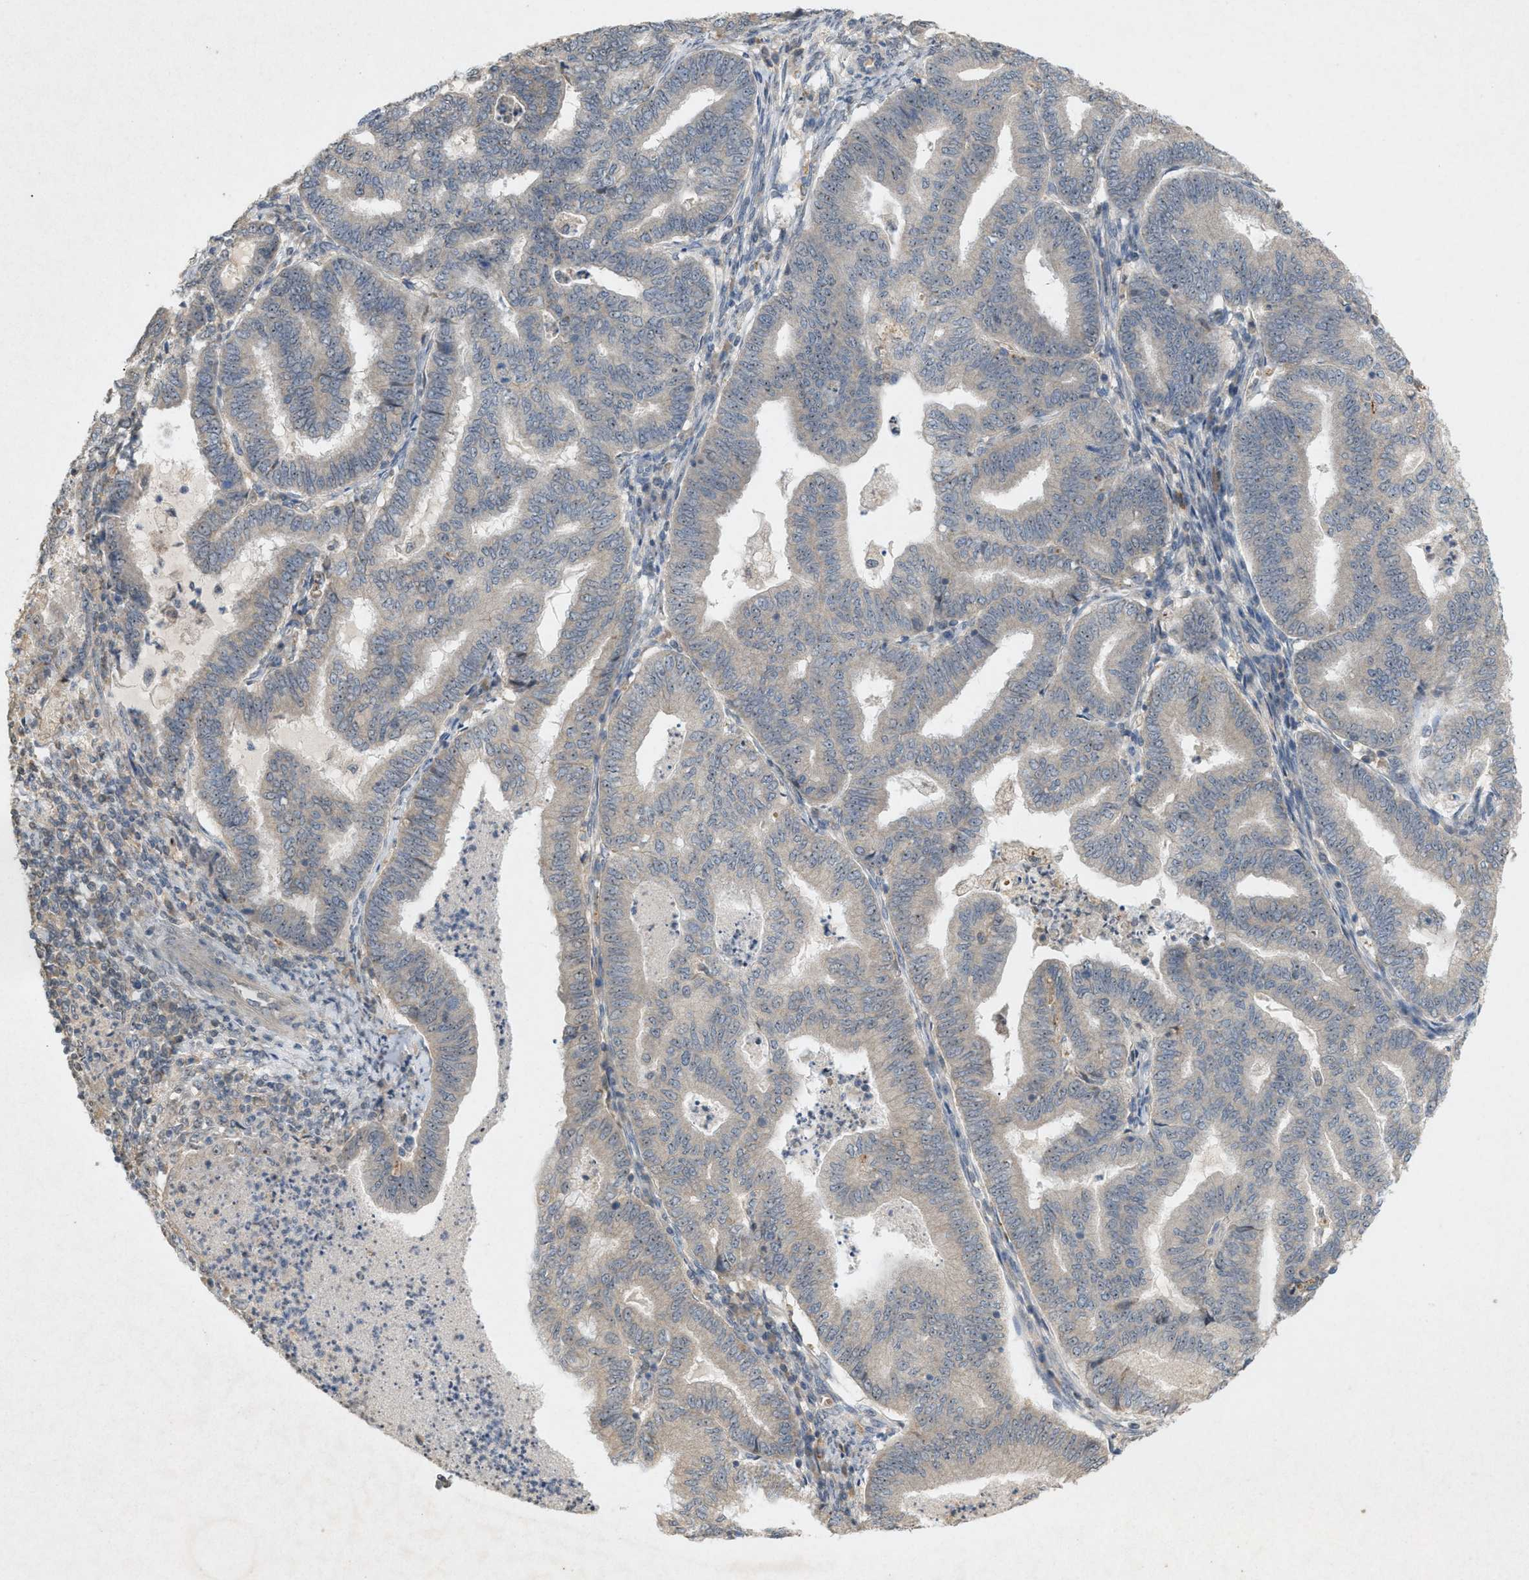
{"staining": {"intensity": "negative", "quantity": "none", "location": "none"}, "tissue": "endometrial cancer", "cell_type": "Tumor cells", "image_type": "cancer", "snomed": [{"axis": "morphology", "description": "Polyp, NOS"}, {"axis": "morphology", "description": "Adenocarcinoma, NOS"}, {"axis": "morphology", "description": "Adenoma, NOS"}, {"axis": "topography", "description": "Endometrium"}], "caption": "Immunohistochemistry of polyp (endometrial) exhibits no expression in tumor cells. The staining was performed using DAB to visualize the protein expression in brown, while the nuclei were stained in blue with hematoxylin (Magnification: 20x).", "gene": "DCAF7", "patient": {"sex": "female", "age": 79}}